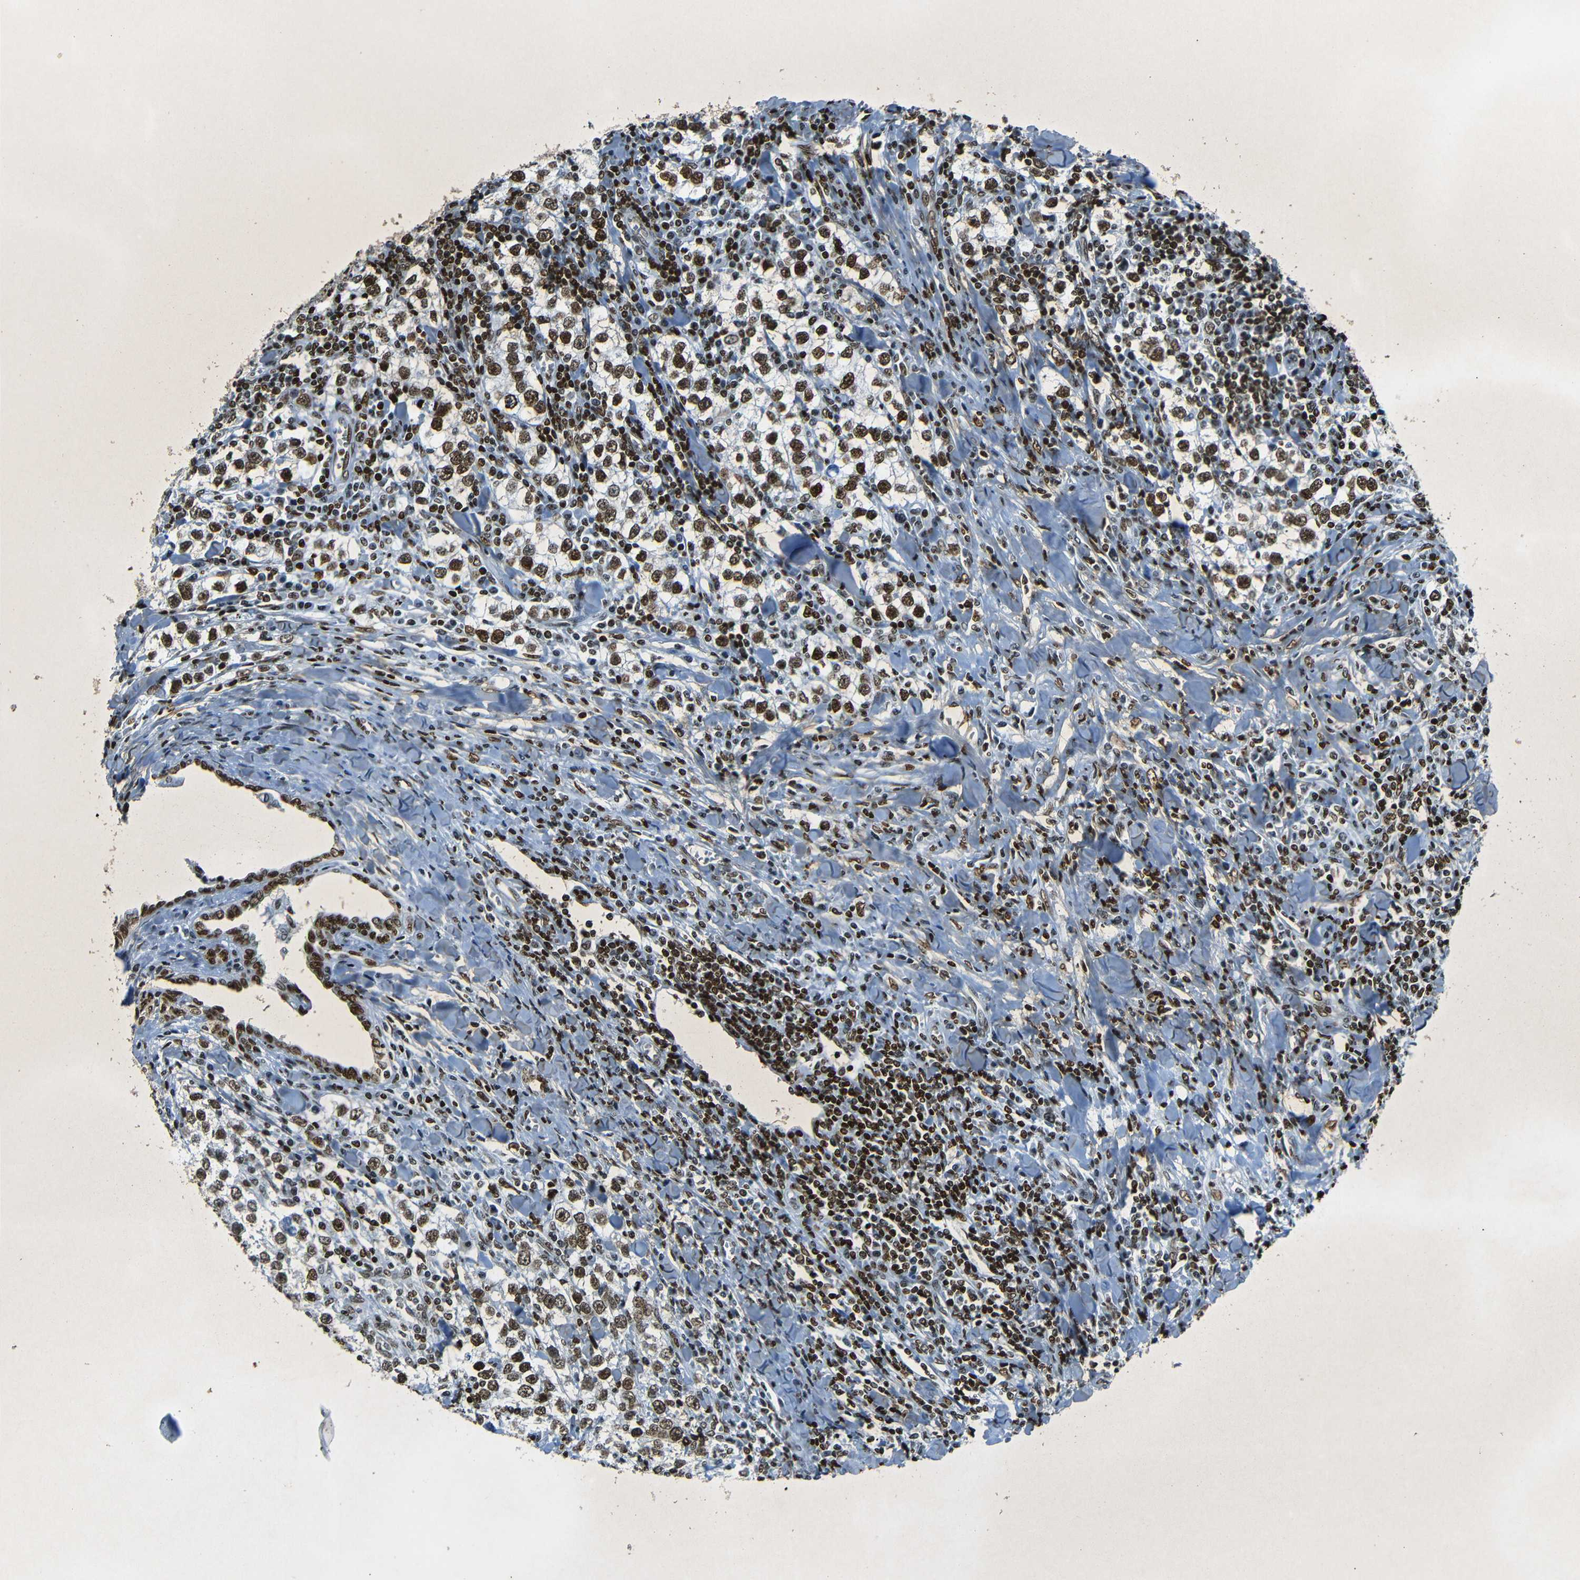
{"staining": {"intensity": "strong", "quantity": ">75%", "location": "nuclear"}, "tissue": "testis cancer", "cell_type": "Tumor cells", "image_type": "cancer", "snomed": [{"axis": "morphology", "description": "Seminoma, NOS"}, {"axis": "morphology", "description": "Carcinoma, Embryonal, NOS"}, {"axis": "topography", "description": "Testis"}], "caption": "Tumor cells demonstrate strong nuclear expression in approximately >75% of cells in testis cancer (seminoma).", "gene": "HMGN1", "patient": {"sex": "male", "age": 36}}